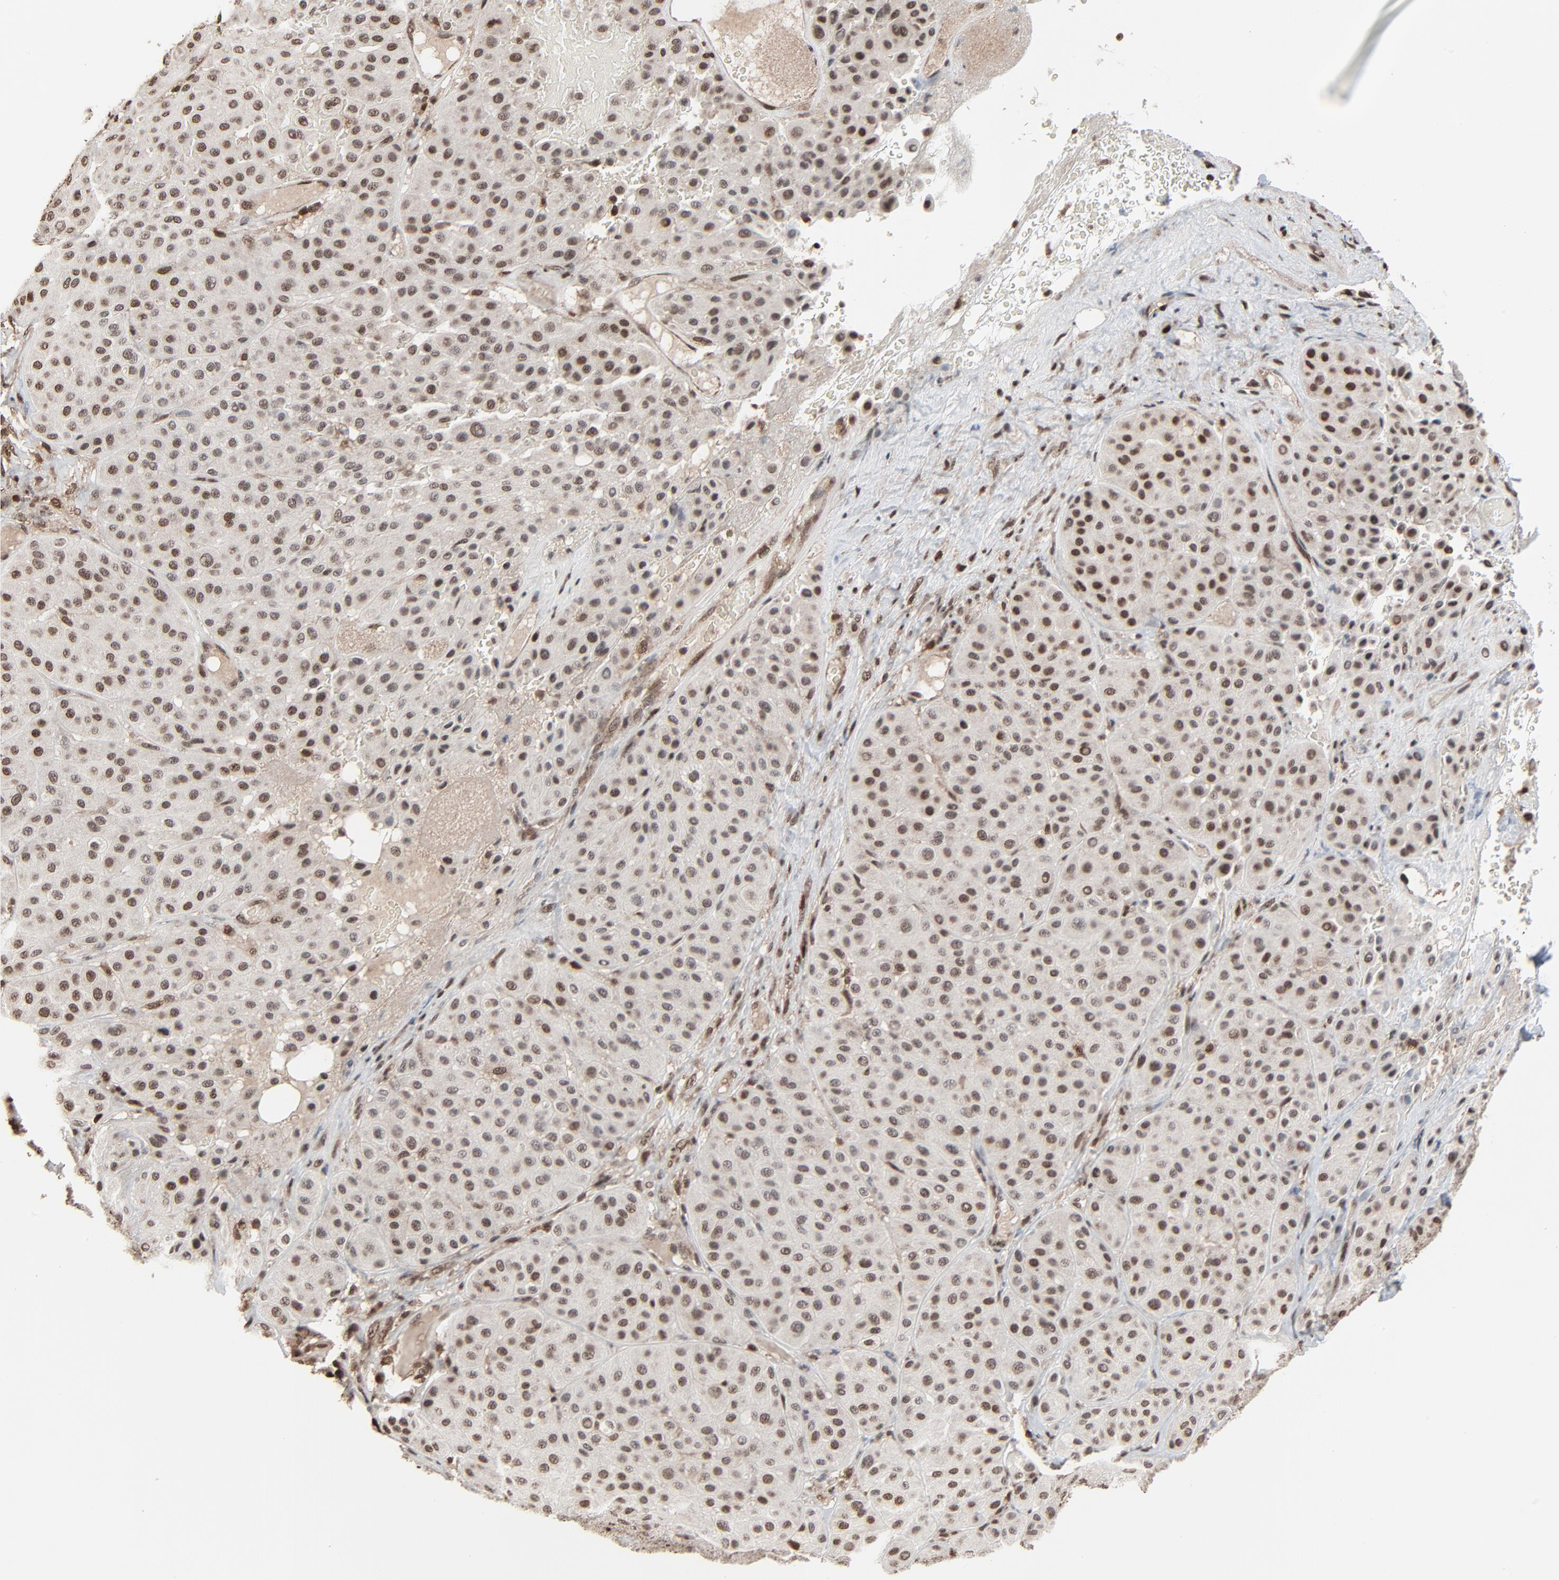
{"staining": {"intensity": "moderate", "quantity": ">75%", "location": "nuclear"}, "tissue": "melanoma", "cell_type": "Tumor cells", "image_type": "cancer", "snomed": [{"axis": "morphology", "description": "Normal tissue, NOS"}, {"axis": "morphology", "description": "Malignant melanoma, Metastatic site"}, {"axis": "topography", "description": "Skin"}], "caption": "Protein staining of malignant melanoma (metastatic site) tissue reveals moderate nuclear positivity in about >75% of tumor cells.", "gene": "RPS6KA3", "patient": {"sex": "male", "age": 41}}